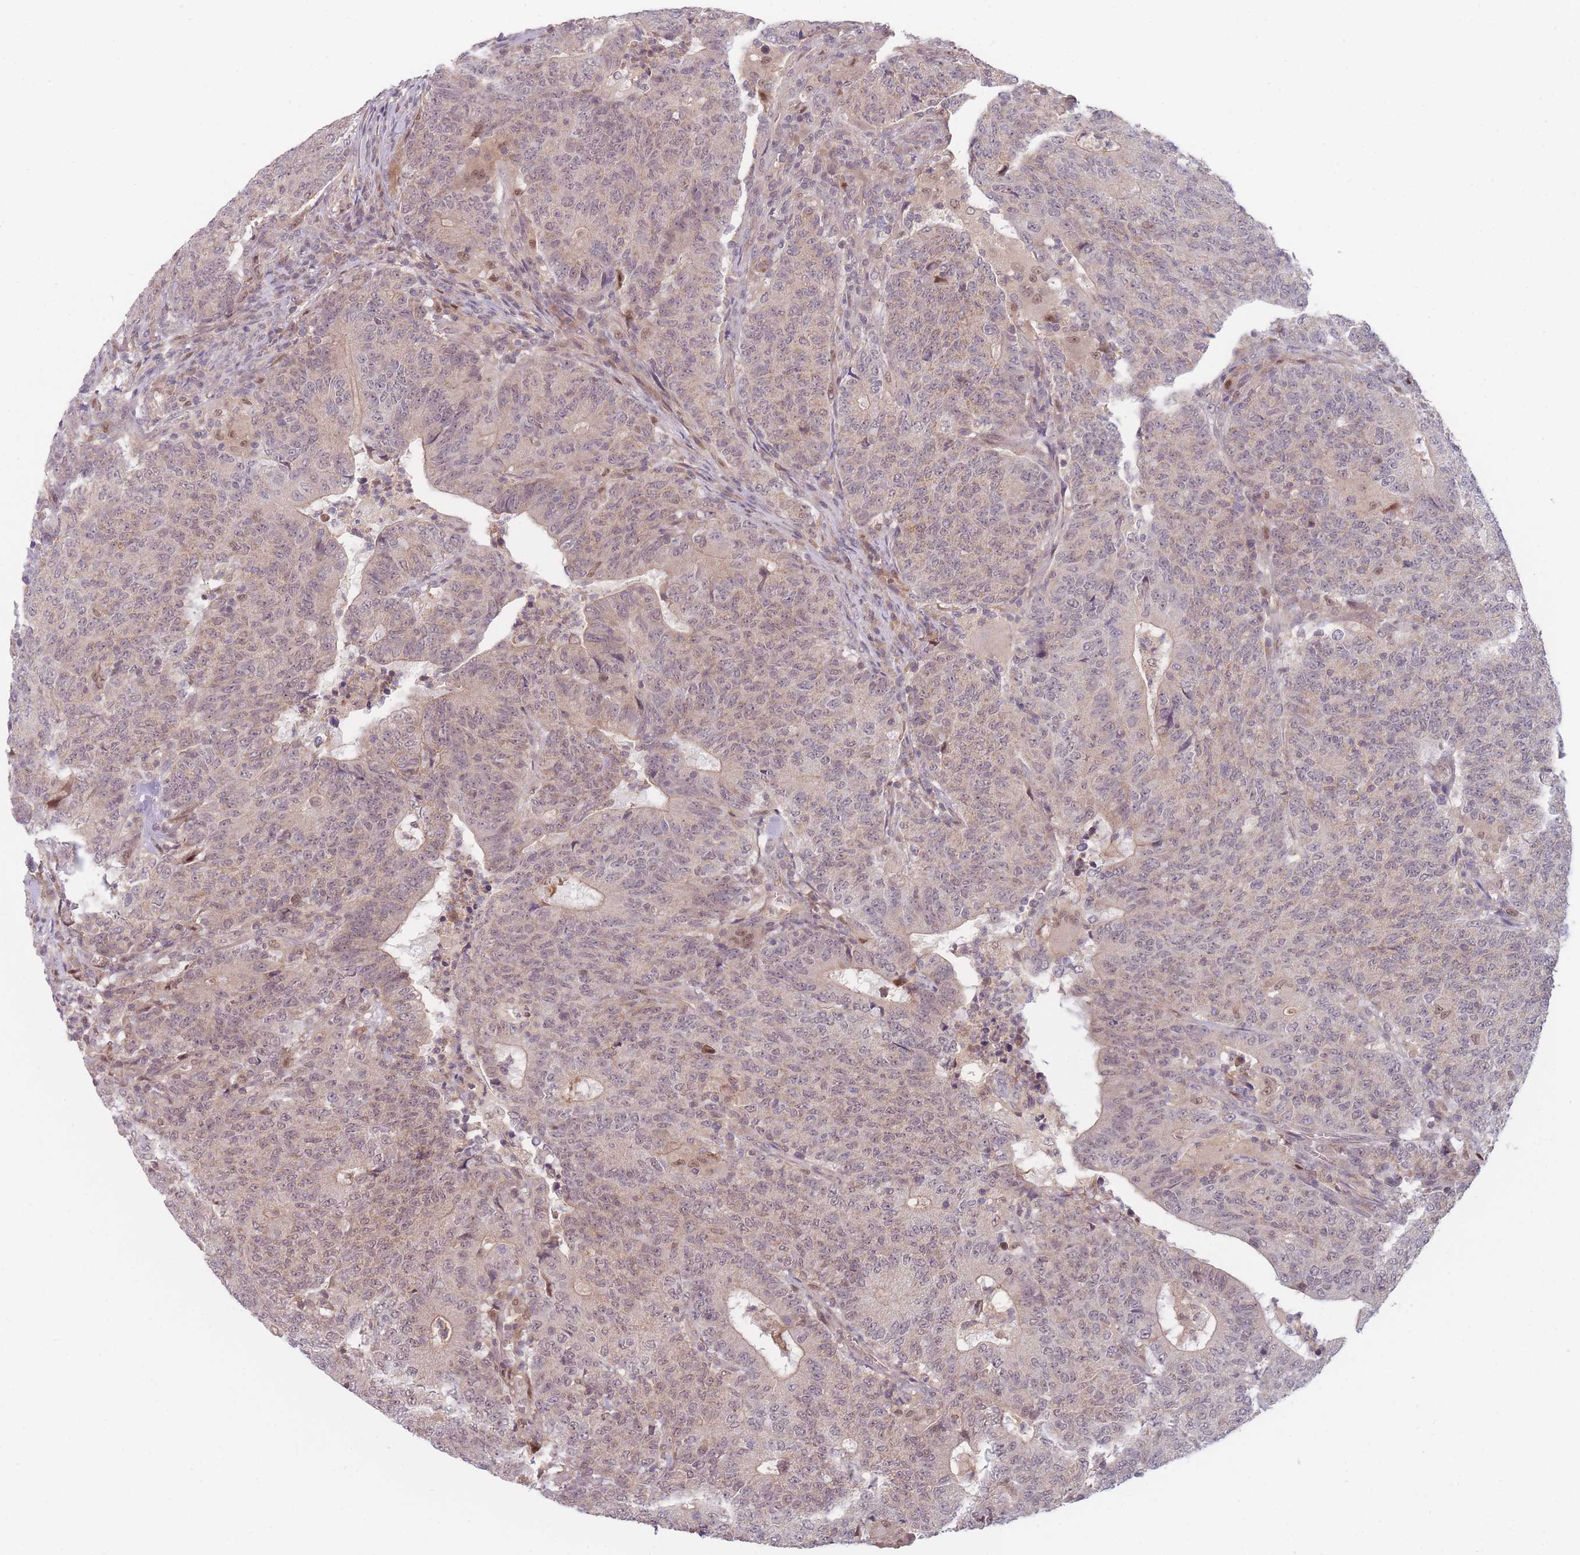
{"staining": {"intensity": "weak", "quantity": ">75%", "location": "cytoplasmic/membranous,nuclear"}, "tissue": "colorectal cancer", "cell_type": "Tumor cells", "image_type": "cancer", "snomed": [{"axis": "morphology", "description": "Adenocarcinoma, NOS"}, {"axis": "topography", "description": "Colon"}], "caption": "DAB immunohistochemical staining of colorectal adenocarcinoma shows weak cytoplasmic/membranous and nuclear protein staining in about >75% of tumor cells. The protein of interest is stained brown, and the nuclei are stained in blue (DAB (3,3'-diaminobenzidine) IHC with brightfield microscopy, high magnification).", "gene": "FAM153A", "patient": {"sex": "female", "age": 75}}